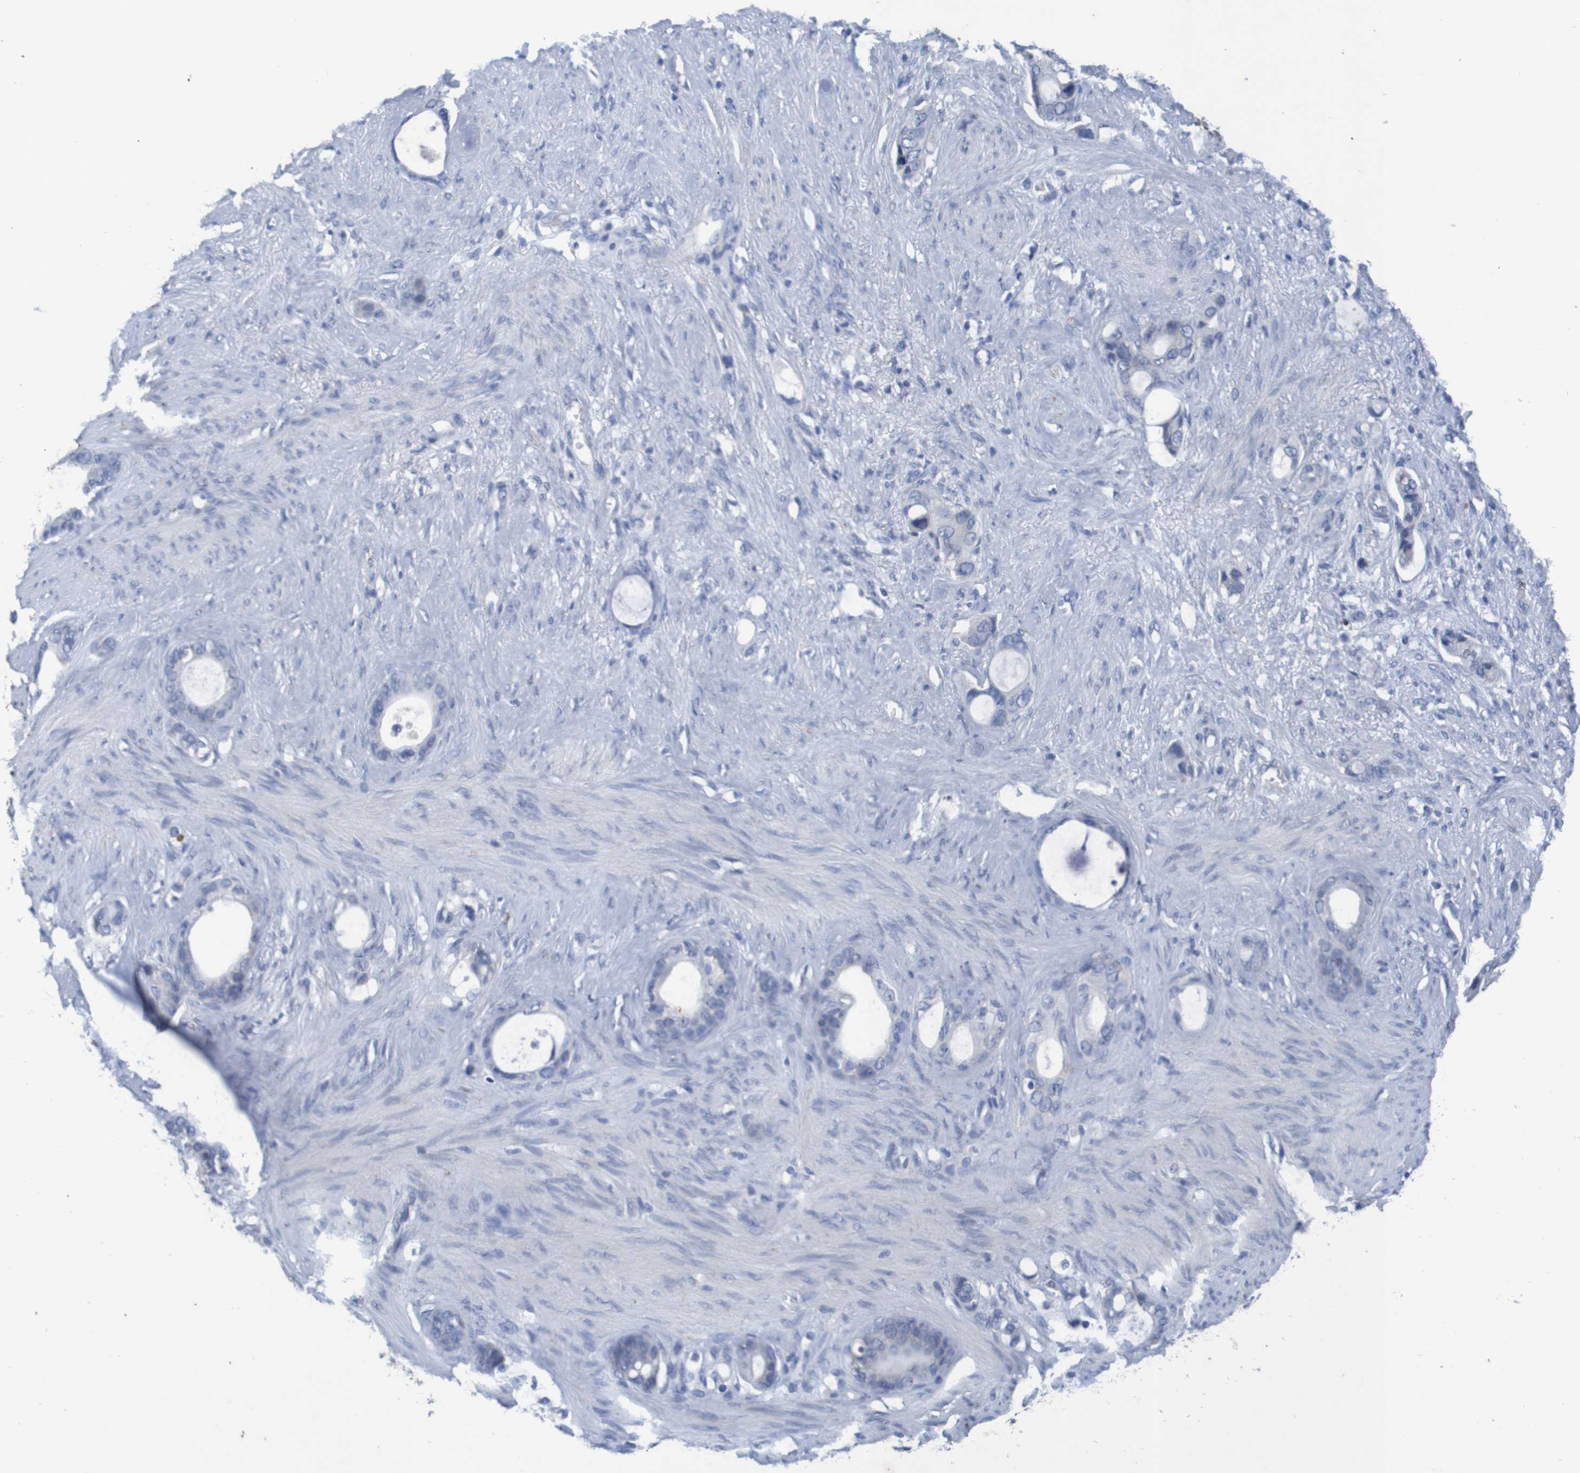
{"staining": {"intensity": "negative", "quantity": "none", "location": "none"}, "tissue": "stomach cancer", "cell_type": "Tumor cells", "image_type": "cancer", "snomed": [{"axis": "morphology", "description": "Adenocarcinoma, NOS"}, {"axis": "topography", "description": "Stomach"}], "caption": "This is an immunohistochemistry micrograph of human adenocarcinoma (stomach). There is no staining in tumor cells.", "gene": "LTA", "patient": {"sex": "female", "age": 75}}